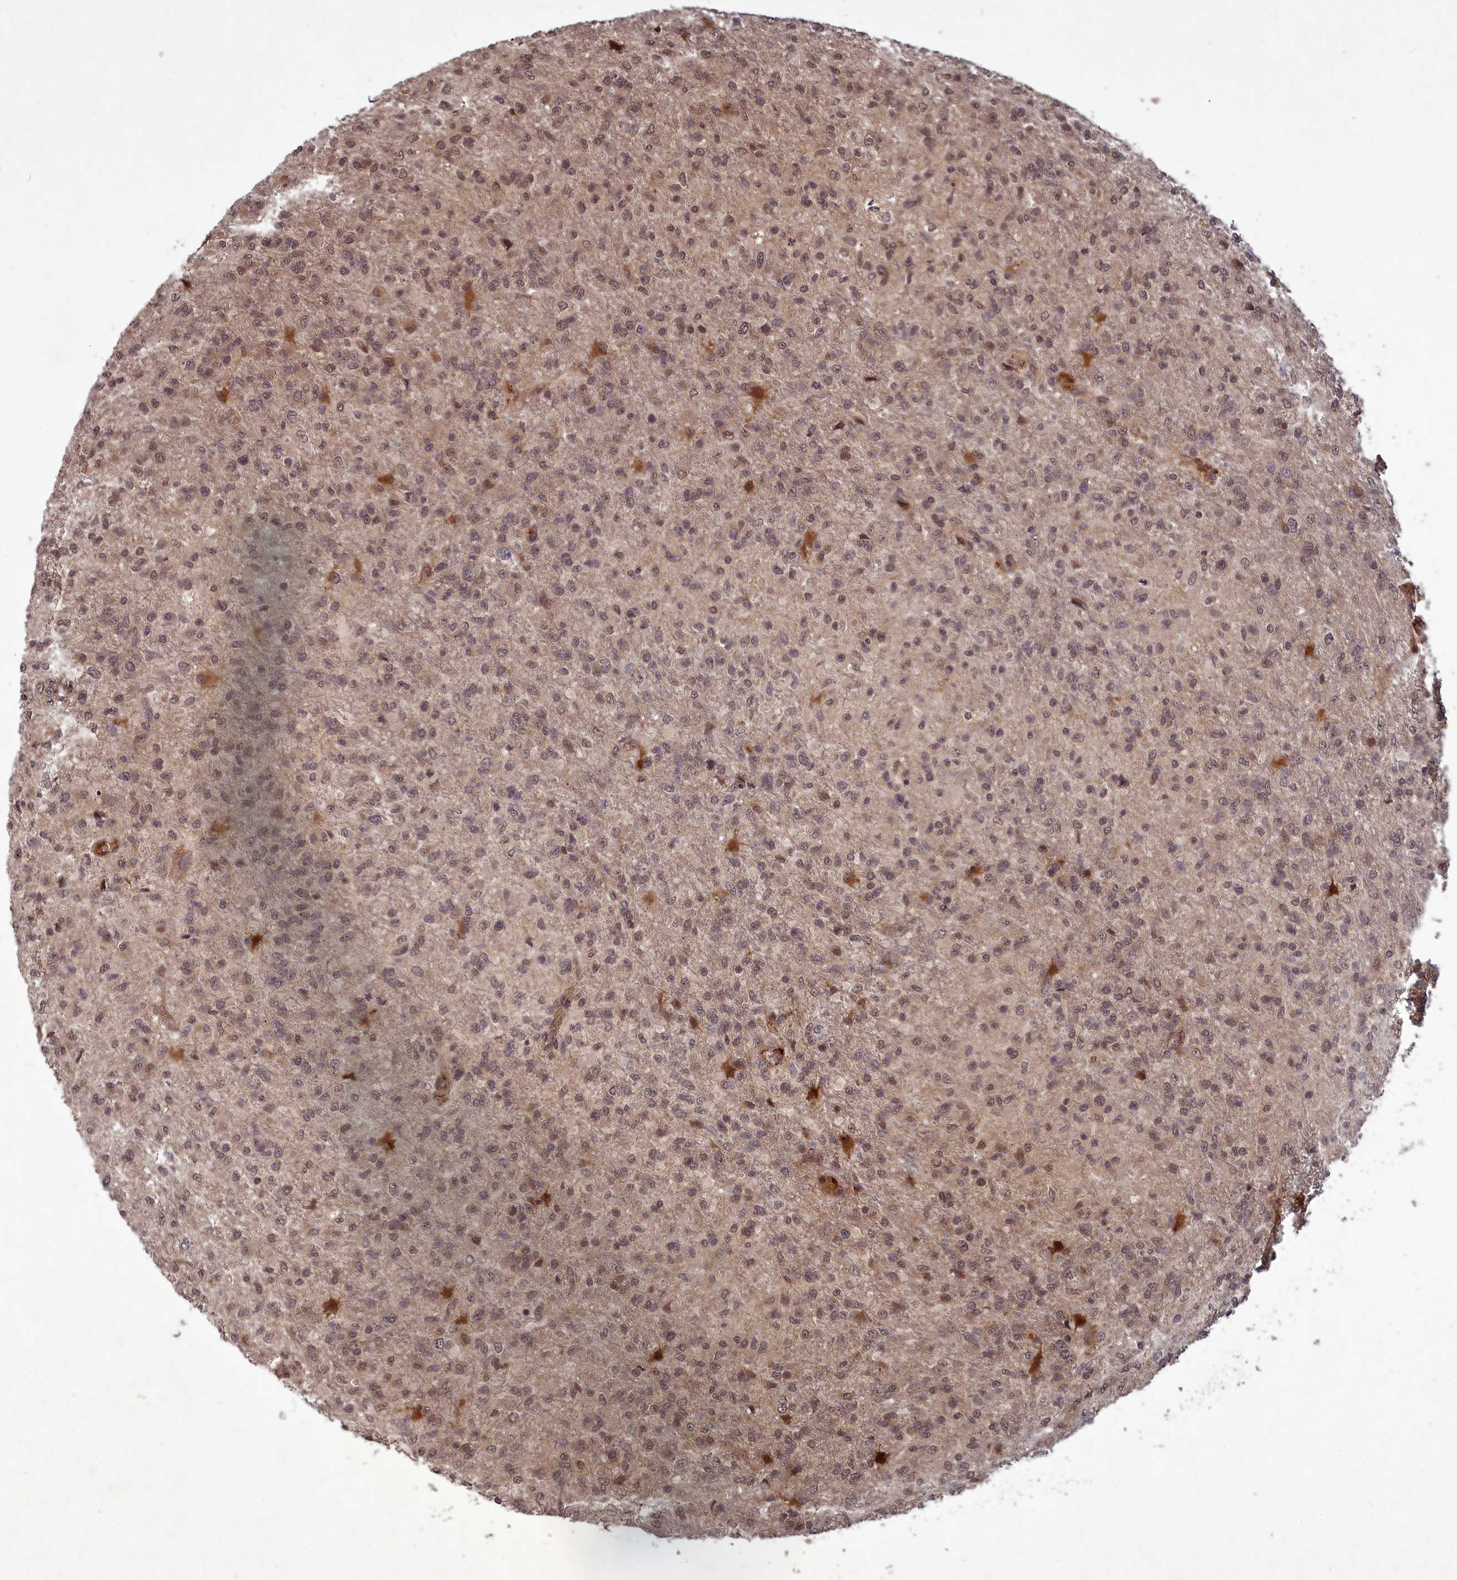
{"staining": {"intensity": "weak", "quantity": ">75%", "location": "cytoplasmic/membranous,nuclear"}, "tissue": "glioma", "cell_type": "Tumor cells", "image_type": "cancer", "snomed": [{"axis": "morphology", "description": "Glioma, malignant, High grade"}, {"axis": "topography", "description": "Brain"}], "caption": "Protein staining of malignant high-grade glioma tissue exhibits weak cytoplasmic/membranous and nuclear staining in approximately >75% of tumor cells.", "gene": "SRMS", "patient": {"sex": "female", "age": 74}}